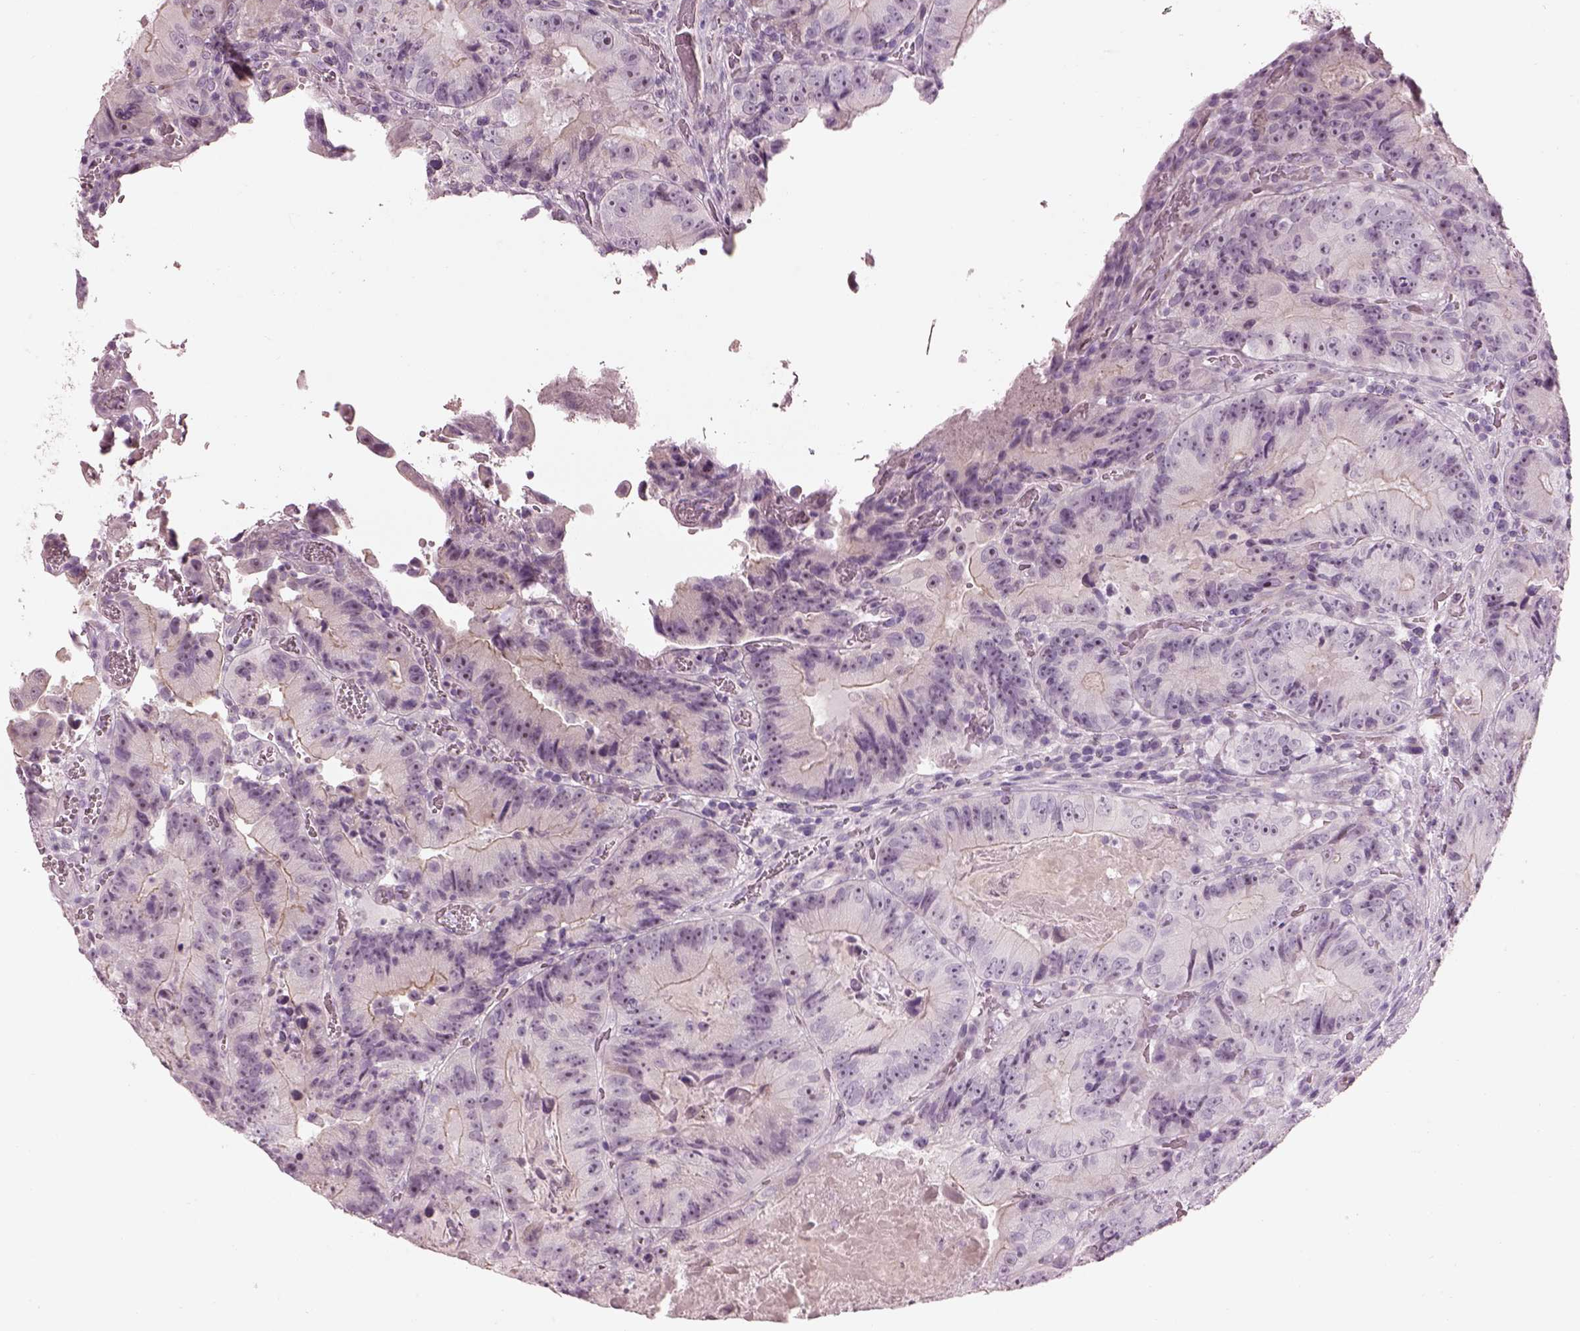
{"staining": {"intensity": "negative", "quantity": "none", "location": "none"}, "tissue": "colorectal cancer", "cell_type": "Tumor cells", "image_type": "cancer", "snomed": [{"axis": "morphology", "description": "Adenocarcinoma, NOS"}, {"axis": "topography", "description": "Colon"}], "caption": "Adenocarcinoma (colorectal) was stained to show a protein in brown. There is no significant positivity in tumor cells.", "gene": "CACNG4", "patient": {"sex": "female", "age": 86}}